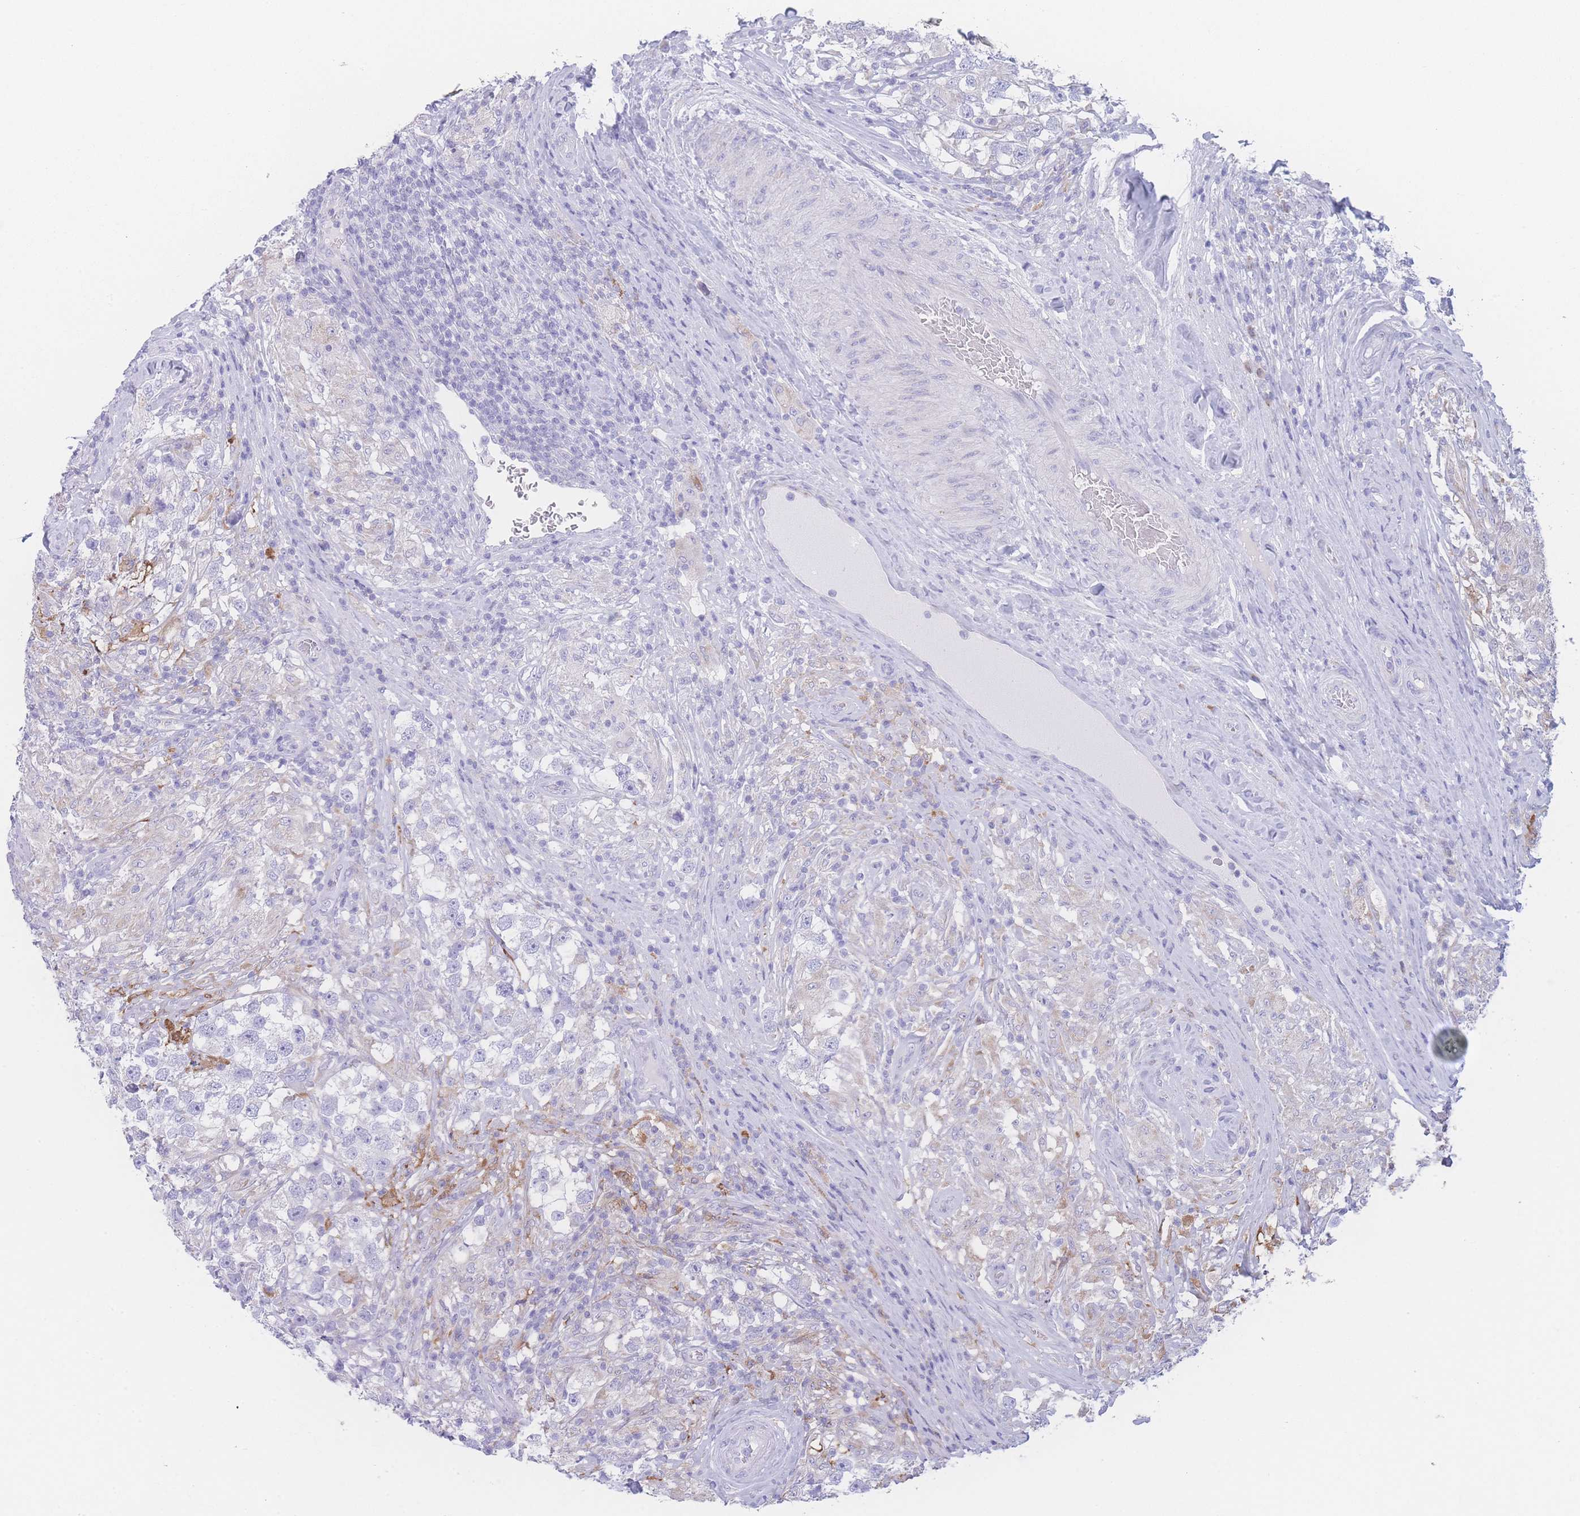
{"staining": {"intensity": "negative", "quantity": "none", "location": "none"}, "tissue": "testis cancer", "cell_type": "Tumor cells", "image_type": "cancer", "snomed": [{"axis": "morphology", "description": "Seminoma, NOS"}, {"axis": "topography", "description": "Testis"}], "caption": "Immunohistochemical staining of testis seminoma demonstrates no significant staining in tumor cells. (IHC, brightfield microscopy, high magnification).", "gene": "NBEAL1", "patient": {"sex": "male", "age": 46}}